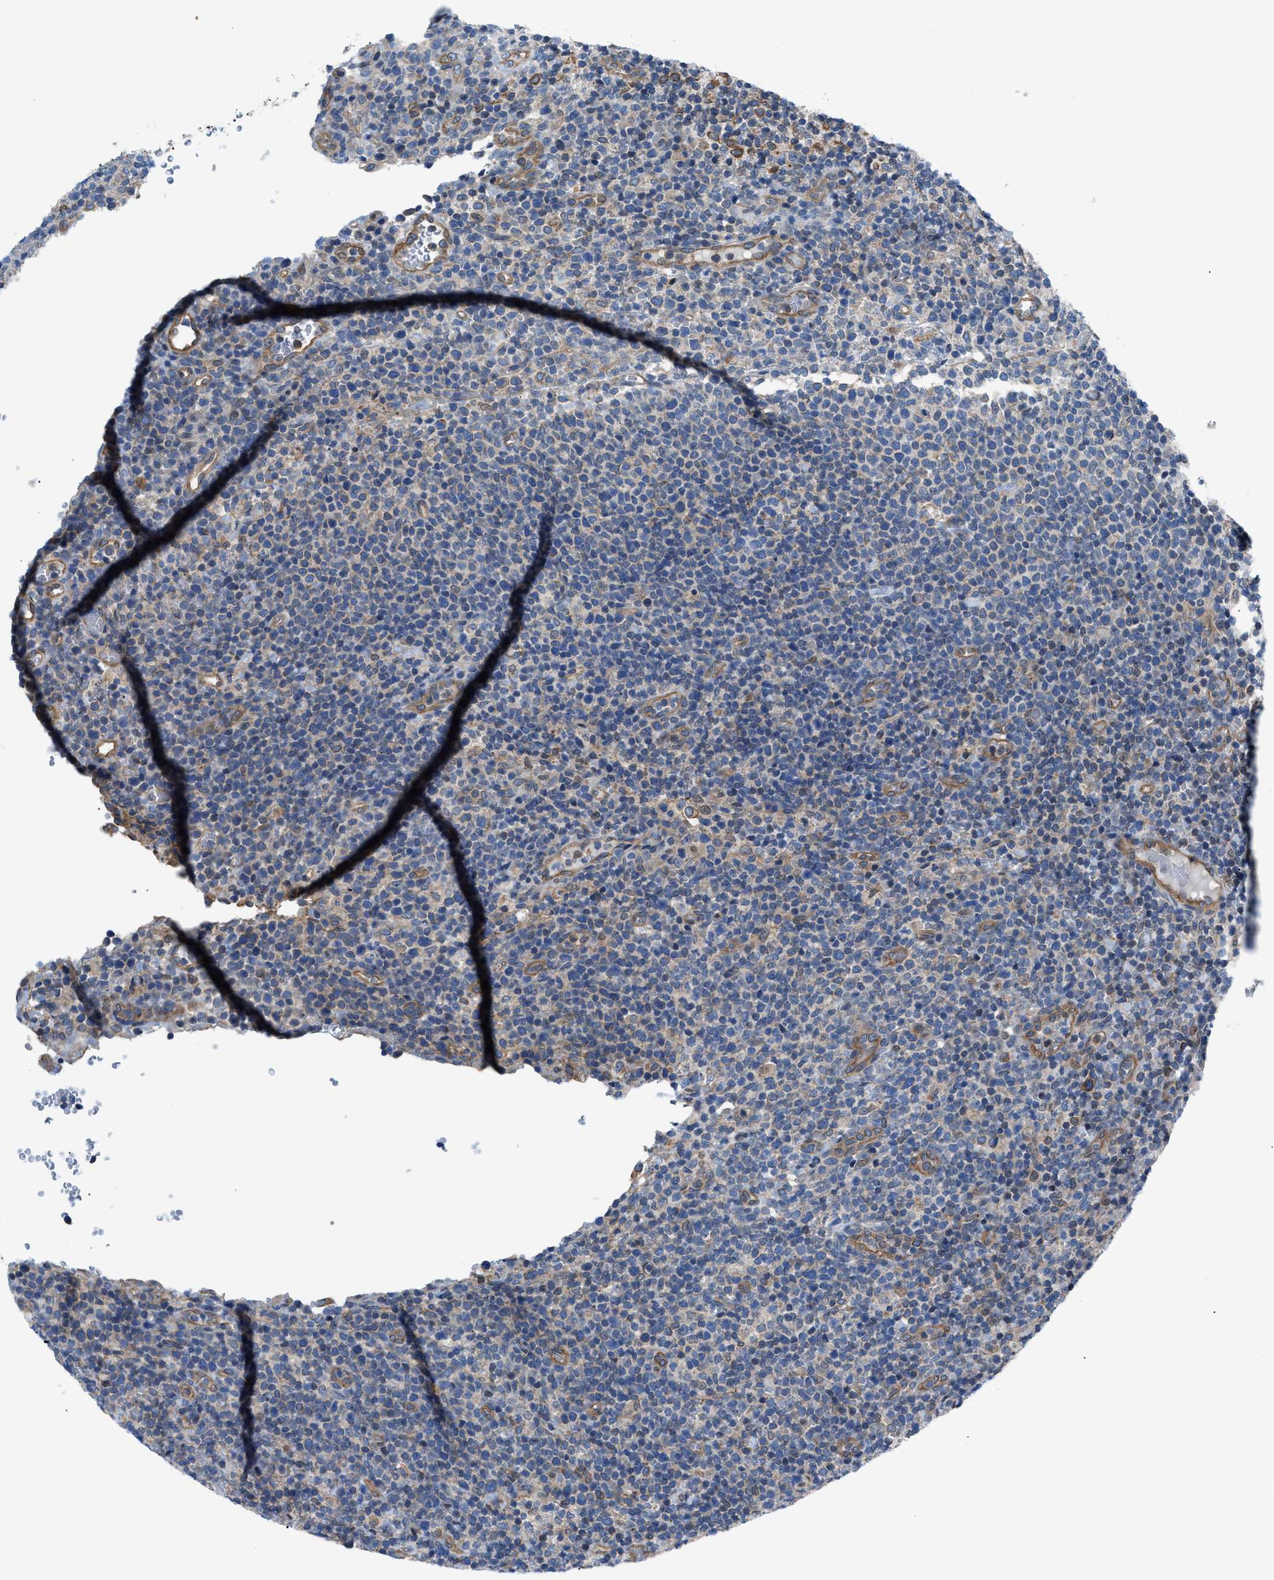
{"staining": {"intensity": "weak", "quantity": "<25%", "location": "cytoplasmic/membranous"}, "tissue": "lymphoma", "cell_type": "Tumor cells", "image_type": "cancer", "snomed": [{"axis": "morphology", "description": "Malignant lymphoma, non-Hodgkin's type, High grade"}, {"axis": "topography", "description": "Lymph node"}], "caption": "The immunohistochemistry (IHC) histopathology image has no significant staining in tumor cells of lymphoma tissue.", "gene": "DMAC1", "patient": {"sex": "male", "age": 61}}